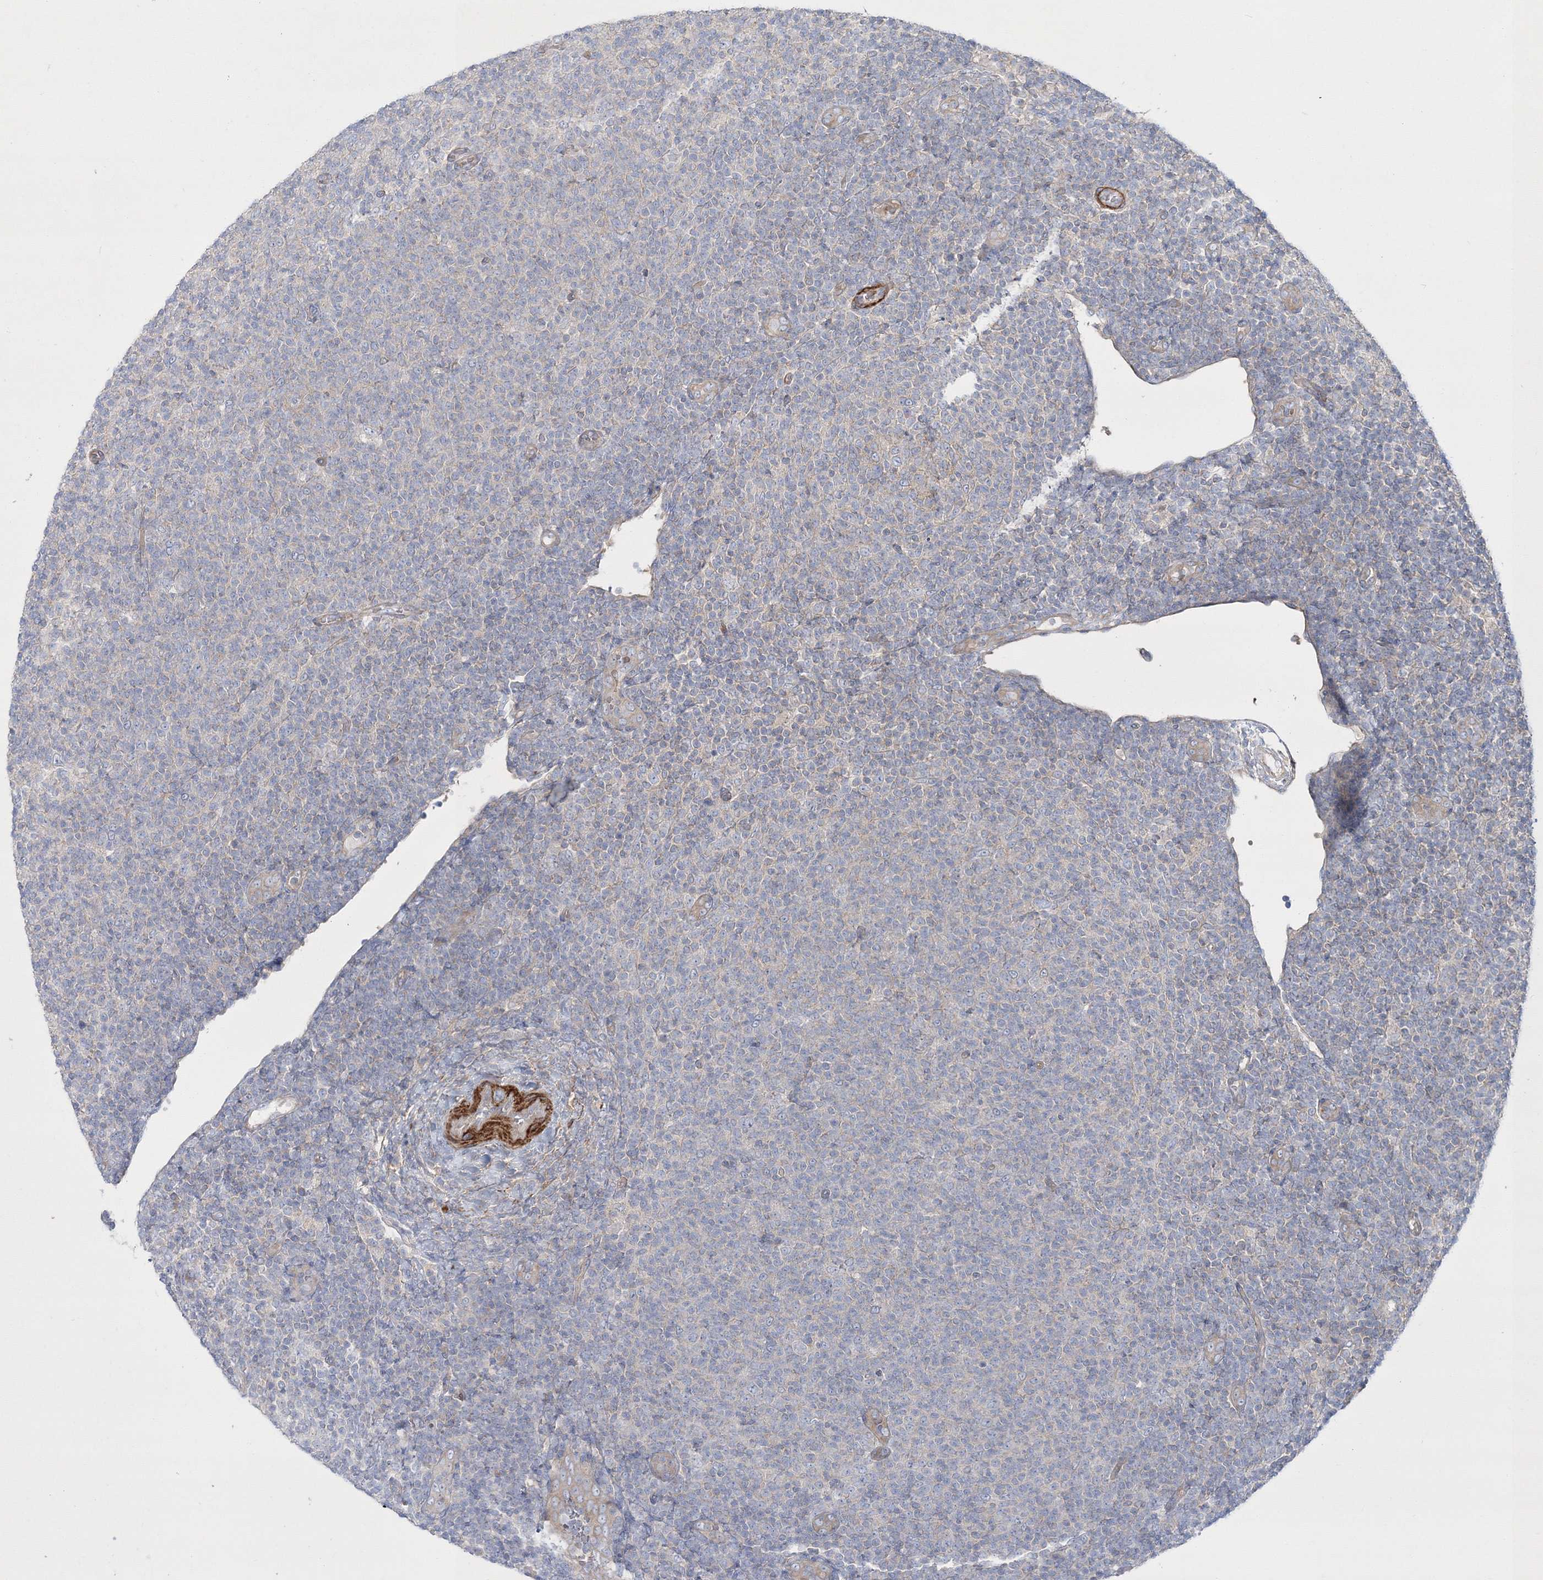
{"staining": {"intensity": "negative", "quantity": "none", "location": "none"}, "tissue": "lymphoma", "cell_type": "Tumor cells", "image_type": "cancer", "snomed": [{"axis": "morphology", "description": "Malignant lymphoma, non-Hodgkin's type, Low grade"}, {"axis": "topography", "description": "Lymph node"}], "caption": "High power microscopy image of an immunohistochemistry (IHC) histopathology image of lymphoma, revealing no significant positivity in tumor cells.", "gene": "ZSWIM6", "patient": {"sex": "male", "age": 66}}